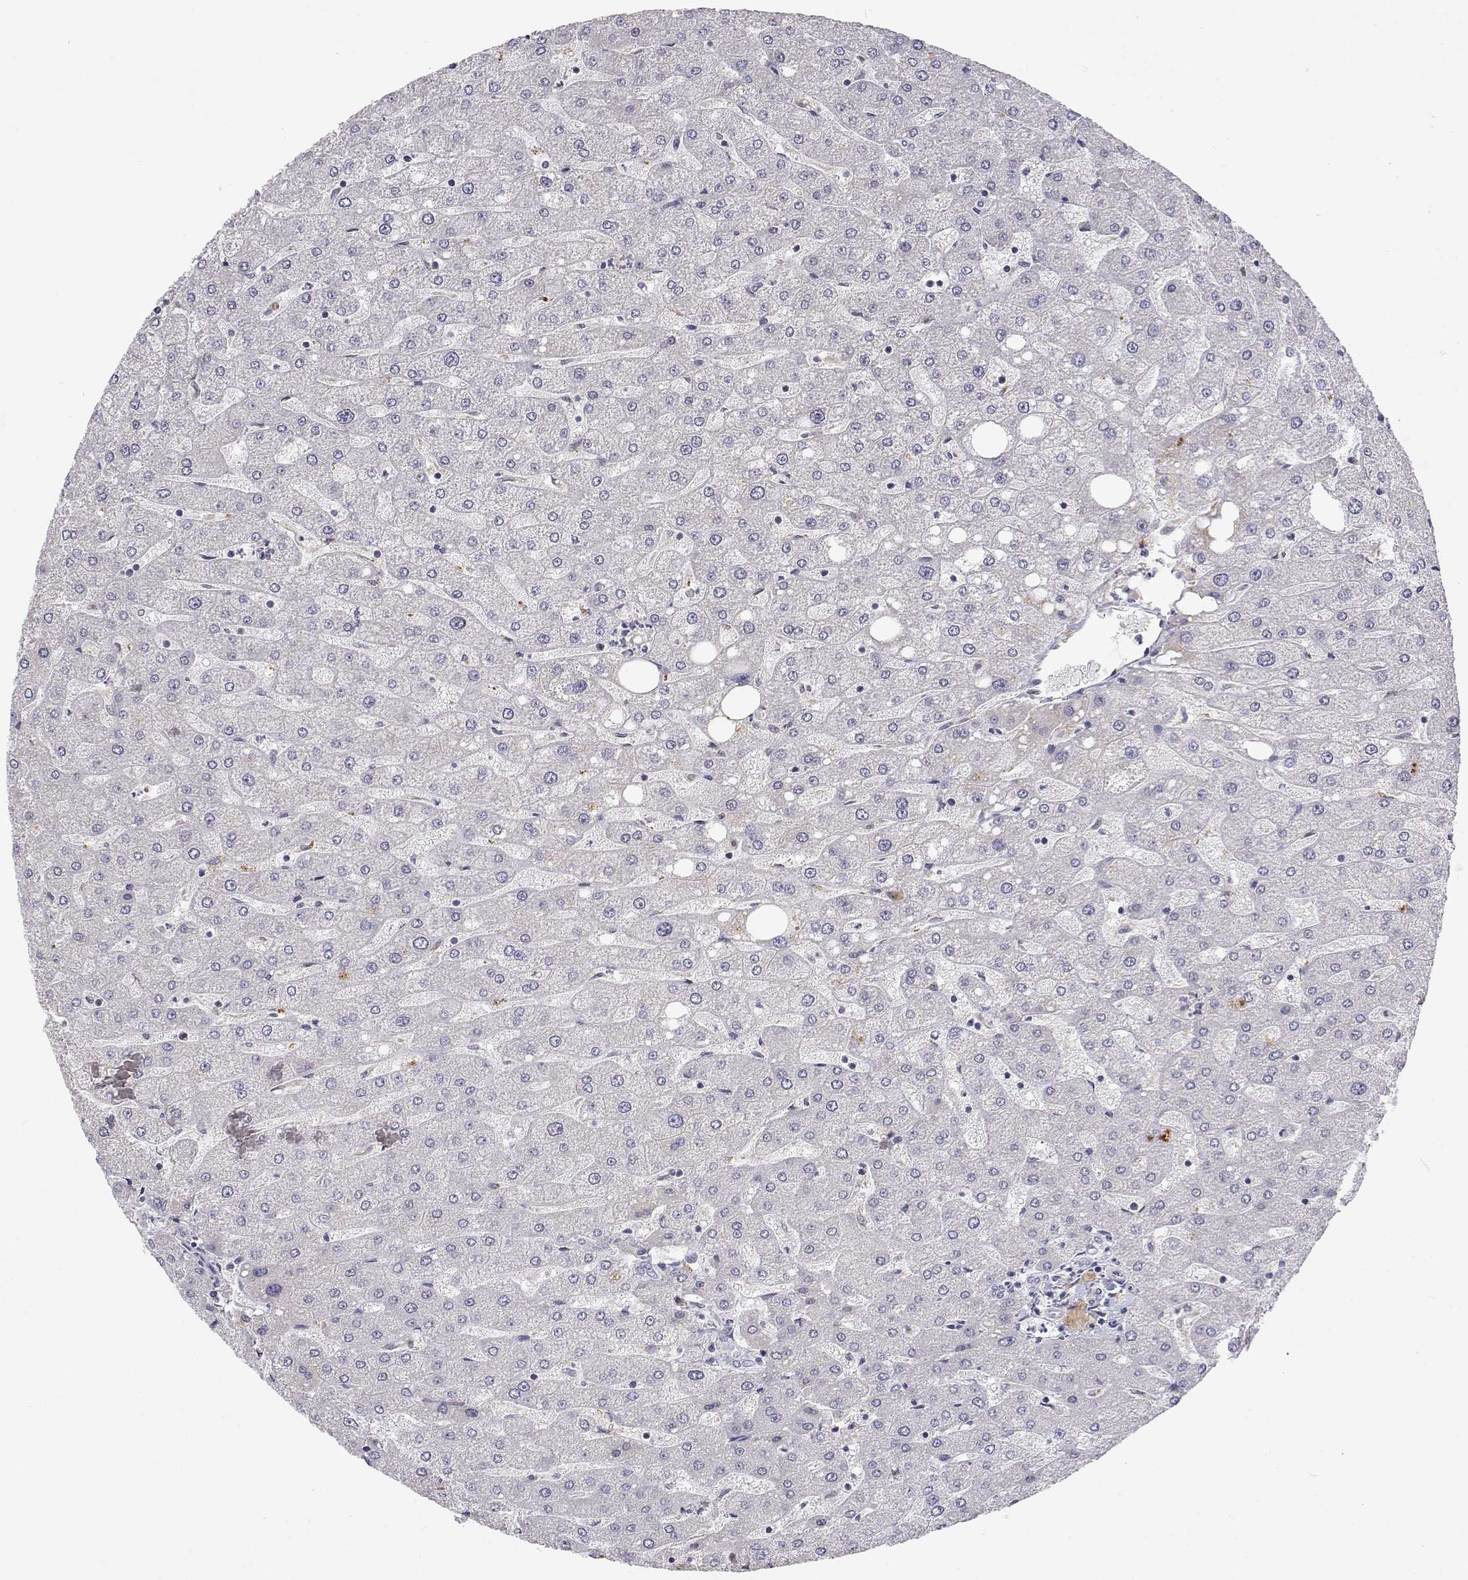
{"staining": {"intensity": "negative", "quantity": "none", "location": "none"}, "tissue": "liver", "cell_type": "Cholangiocytes", "image_type": "normal", "snomed": [{"axis": "morphology", "description": "Normal tissue, NOS"}, {"axis": "topography", "description": "Liver"}], "caption": "Immunohistochemistry micrograph of benign liver: liver stained with DAB (3,3'-diaminobenzidine) exhibits no significant protein staining in cholangiocytes.", "gene": "MRPL3", "patient": {"sex": "male", "age": 67}}